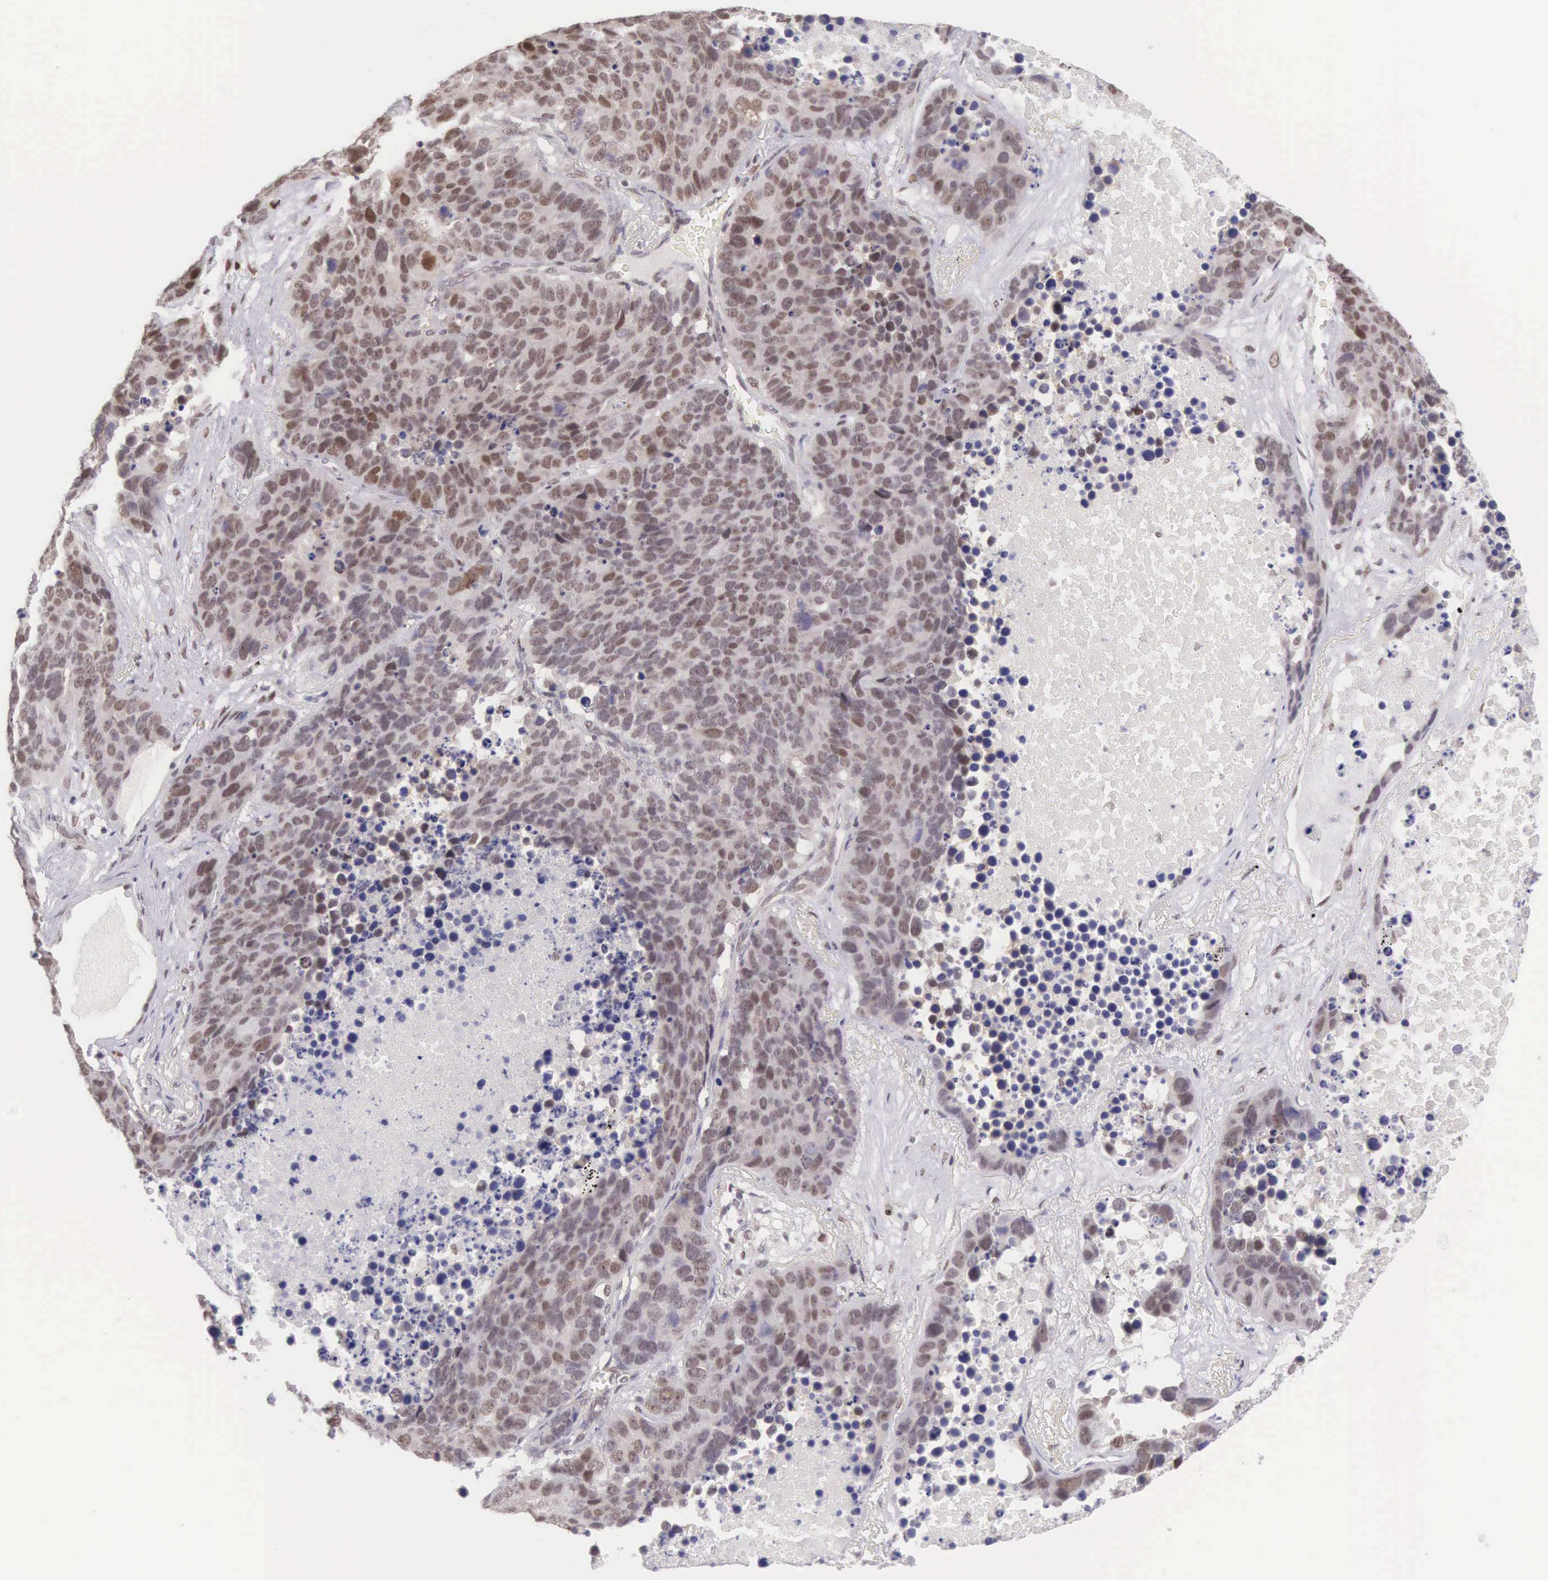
{"staining": {"intensity": "moderate", "quantity": ">75%", "location": "nuclear"}, "tissue": "lung cancer", "cell_type": "Tumor cells", "image_type": "cancer", "snomed": [{"axis": "morphology", "description": "Carcinoid, malignant, NOS"}, {"axis": "topography", "description": "Lung"}], "caption": "Lung carcinoid (malignant) was stained to show a protein in brown. There is medium levels of moderate nuclear expression in about >75% of tumor cells.", "gene": "CCDC117", "patient": {"sex": "male", "age": 60}}